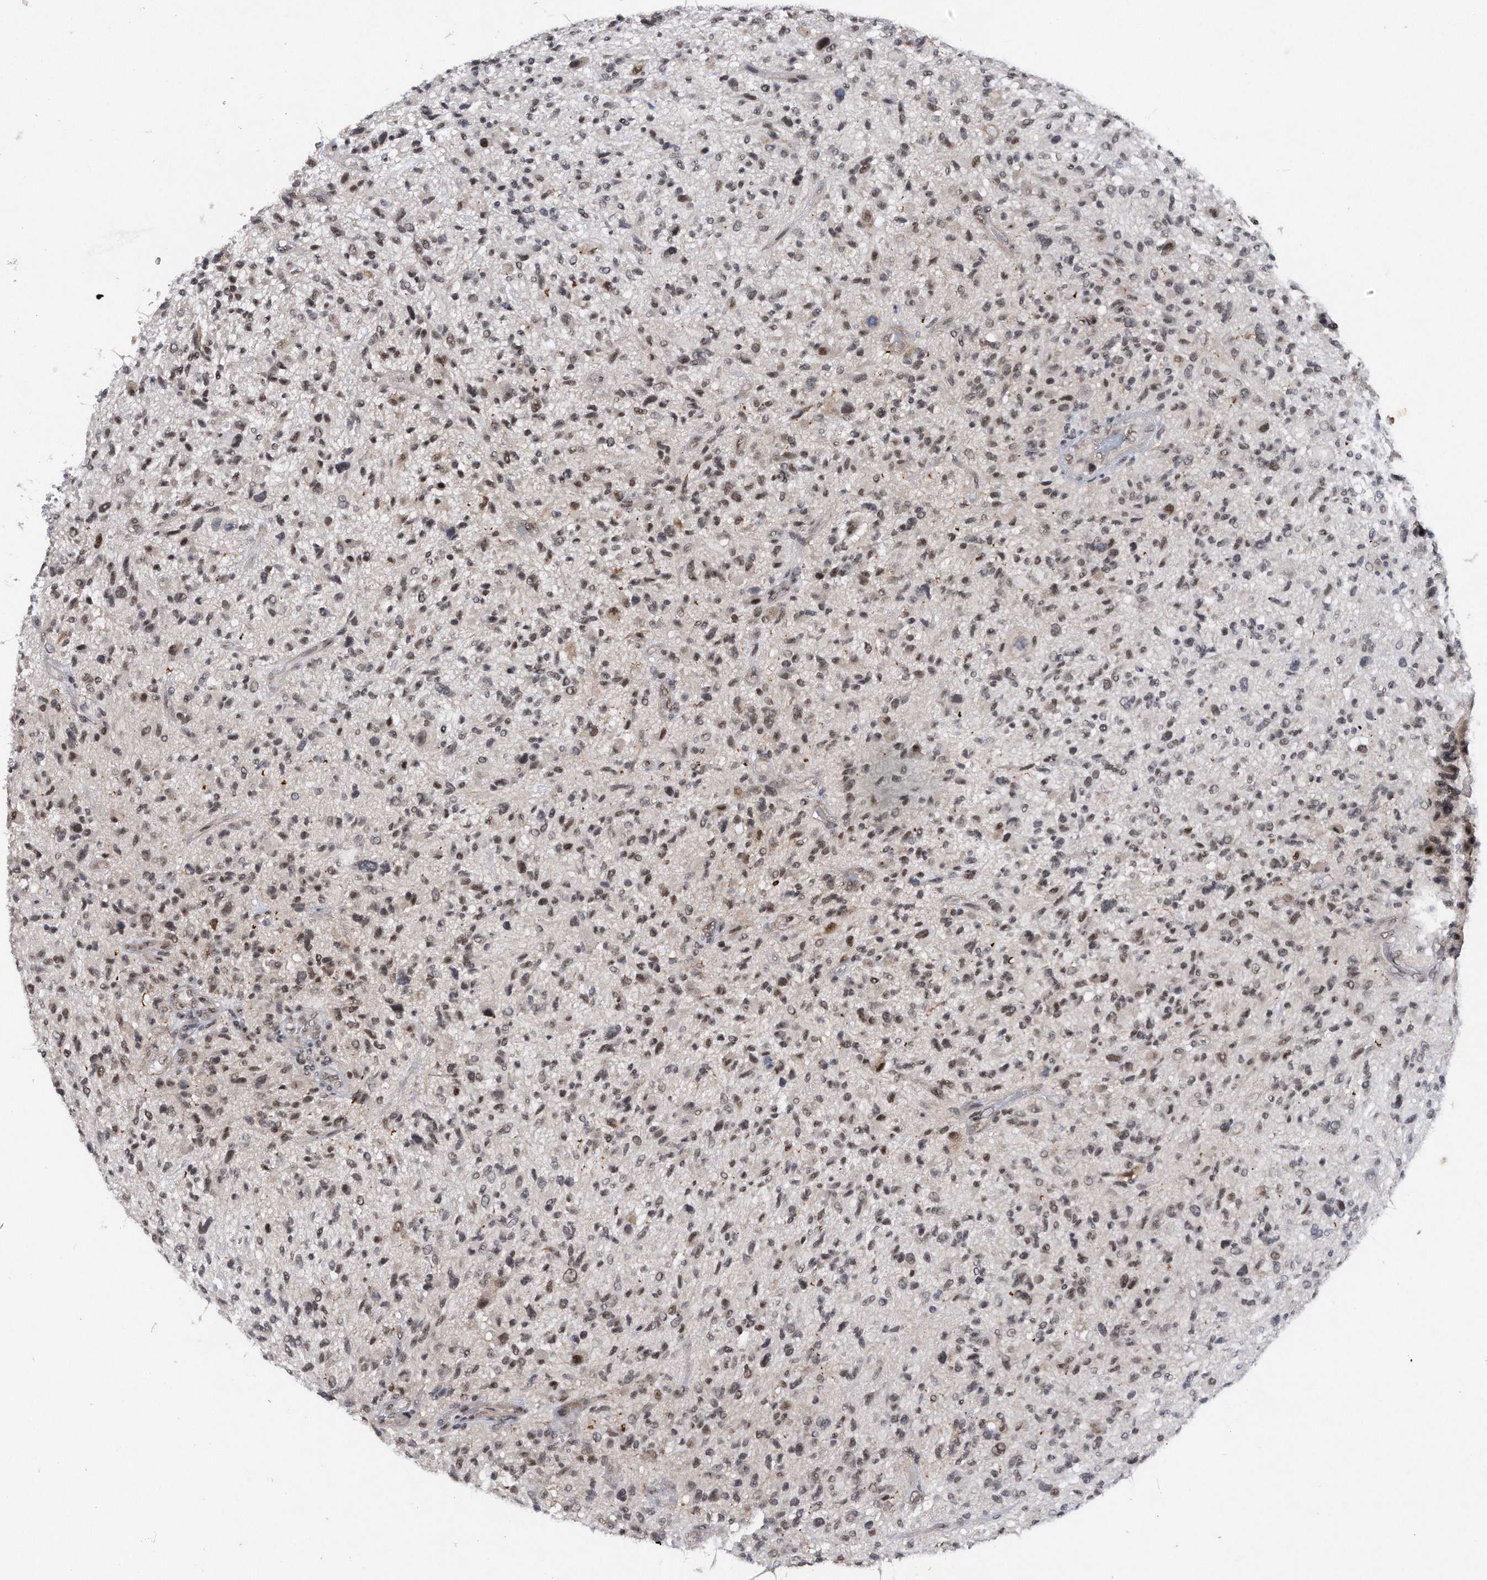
{"staining": {"intensity": "weak", "quantity": ">75%", "location": "nuclear"}, "tissue": "glioma", "cell_type": "Tumor cells", "image_type": "cancer", "snomed": [{"axis": "morphology", "description": "Glioma, malignant, High grade"}, {"axis": "topography", "description": "Brain"}], "caption": "Tumor cells reveal low levels of weak nuclear positivity in about >75% of cells in glioma. (DAB (3,3'-diaminobenzidine) IHC, brown staining for protein, blue staining for nuclei).", "gene": "VIRMA", "patient": {"sex": "male", "age": 47}}